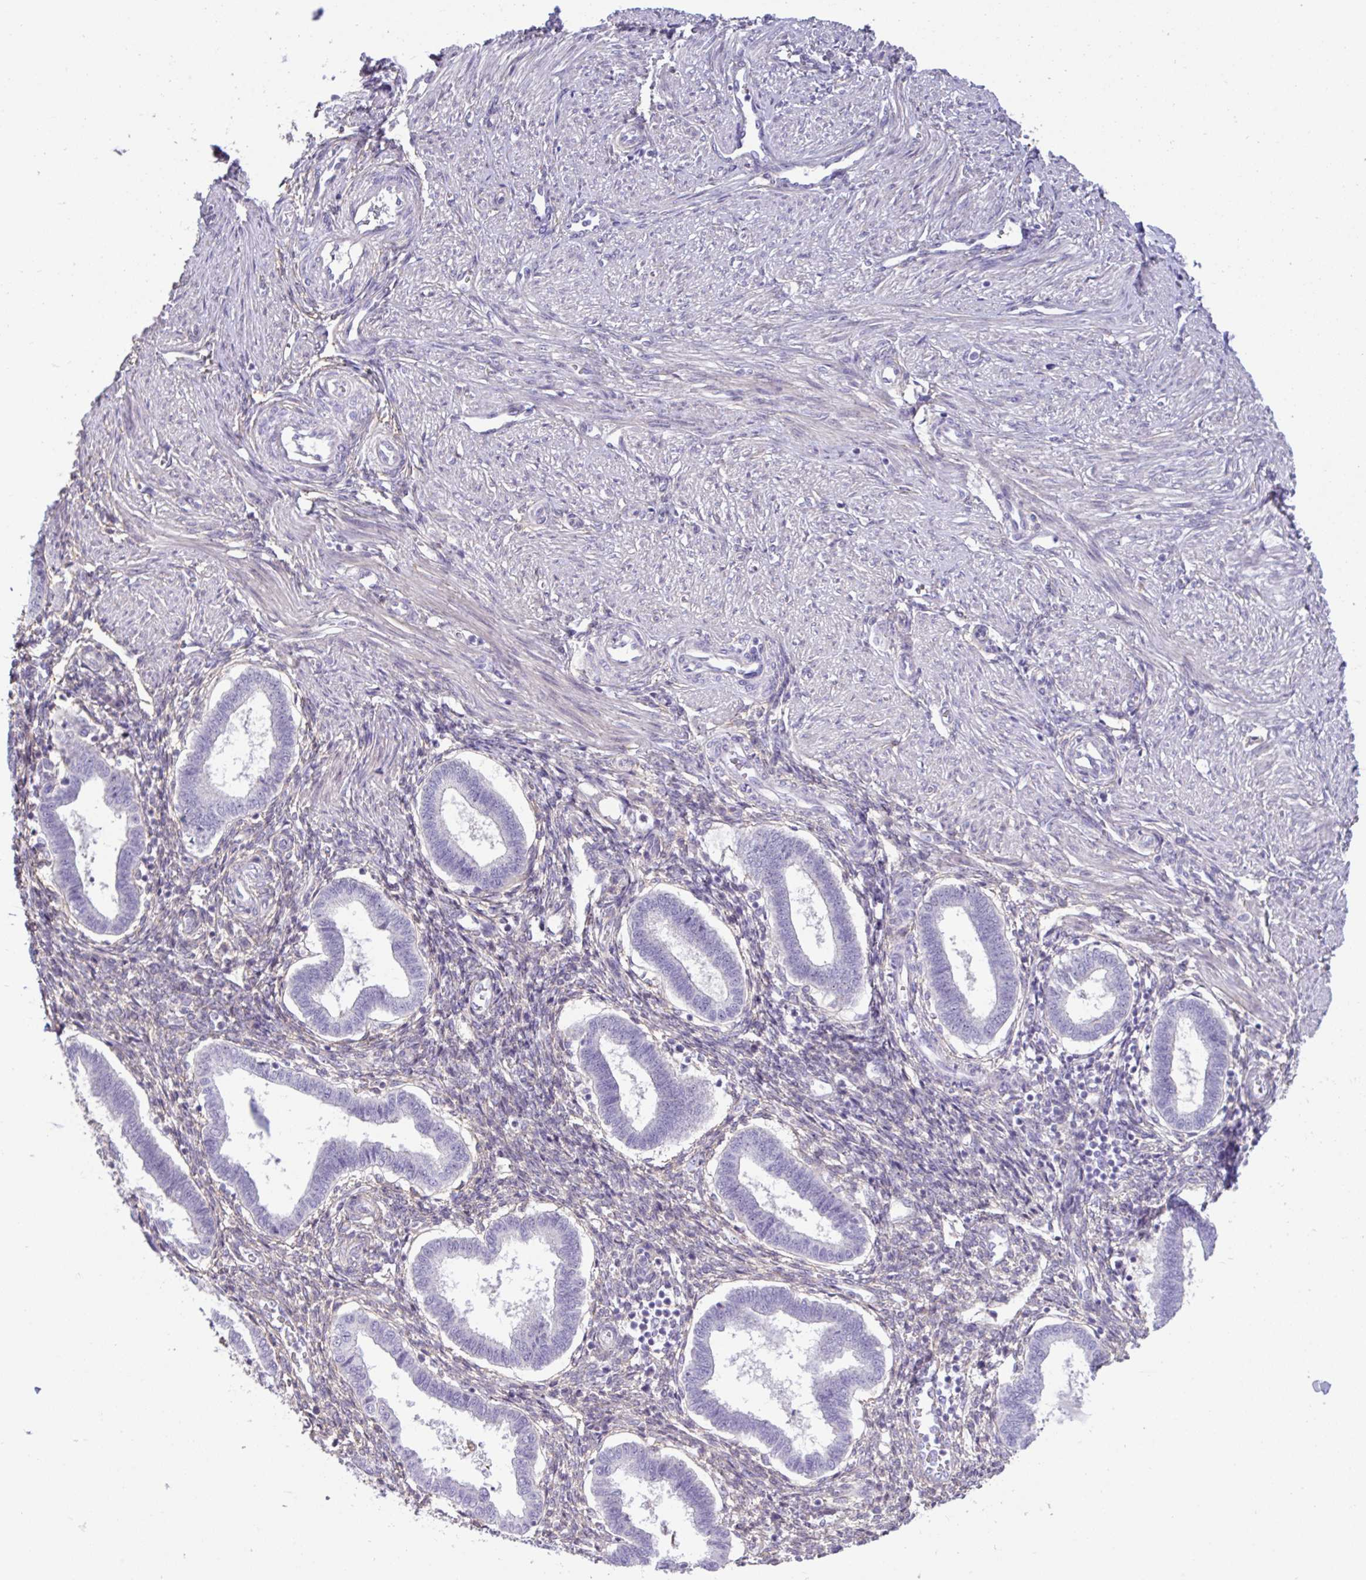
{"staining": {"intensity": "weak", "quantity": "<25%", "location": "nuclear"}, "tissue": "endometrium", "cell_type": "Cells in endometrial stroma", "image_type": "normal", "snomed": [{"axis": "morphology", "description": "Normal tissue, NOS"}, {"axis": "topography", "description": "Endometrium"}], "caption": "Protein analysis of normal endometrium shows no significant expression in cells in endometrial stroma. (Brightfield microscopy of DAB immunohistochemistry (IHC) at high magnification).", "gene": "MXRA8", "patient": {"sex": "female", "age": 24}}